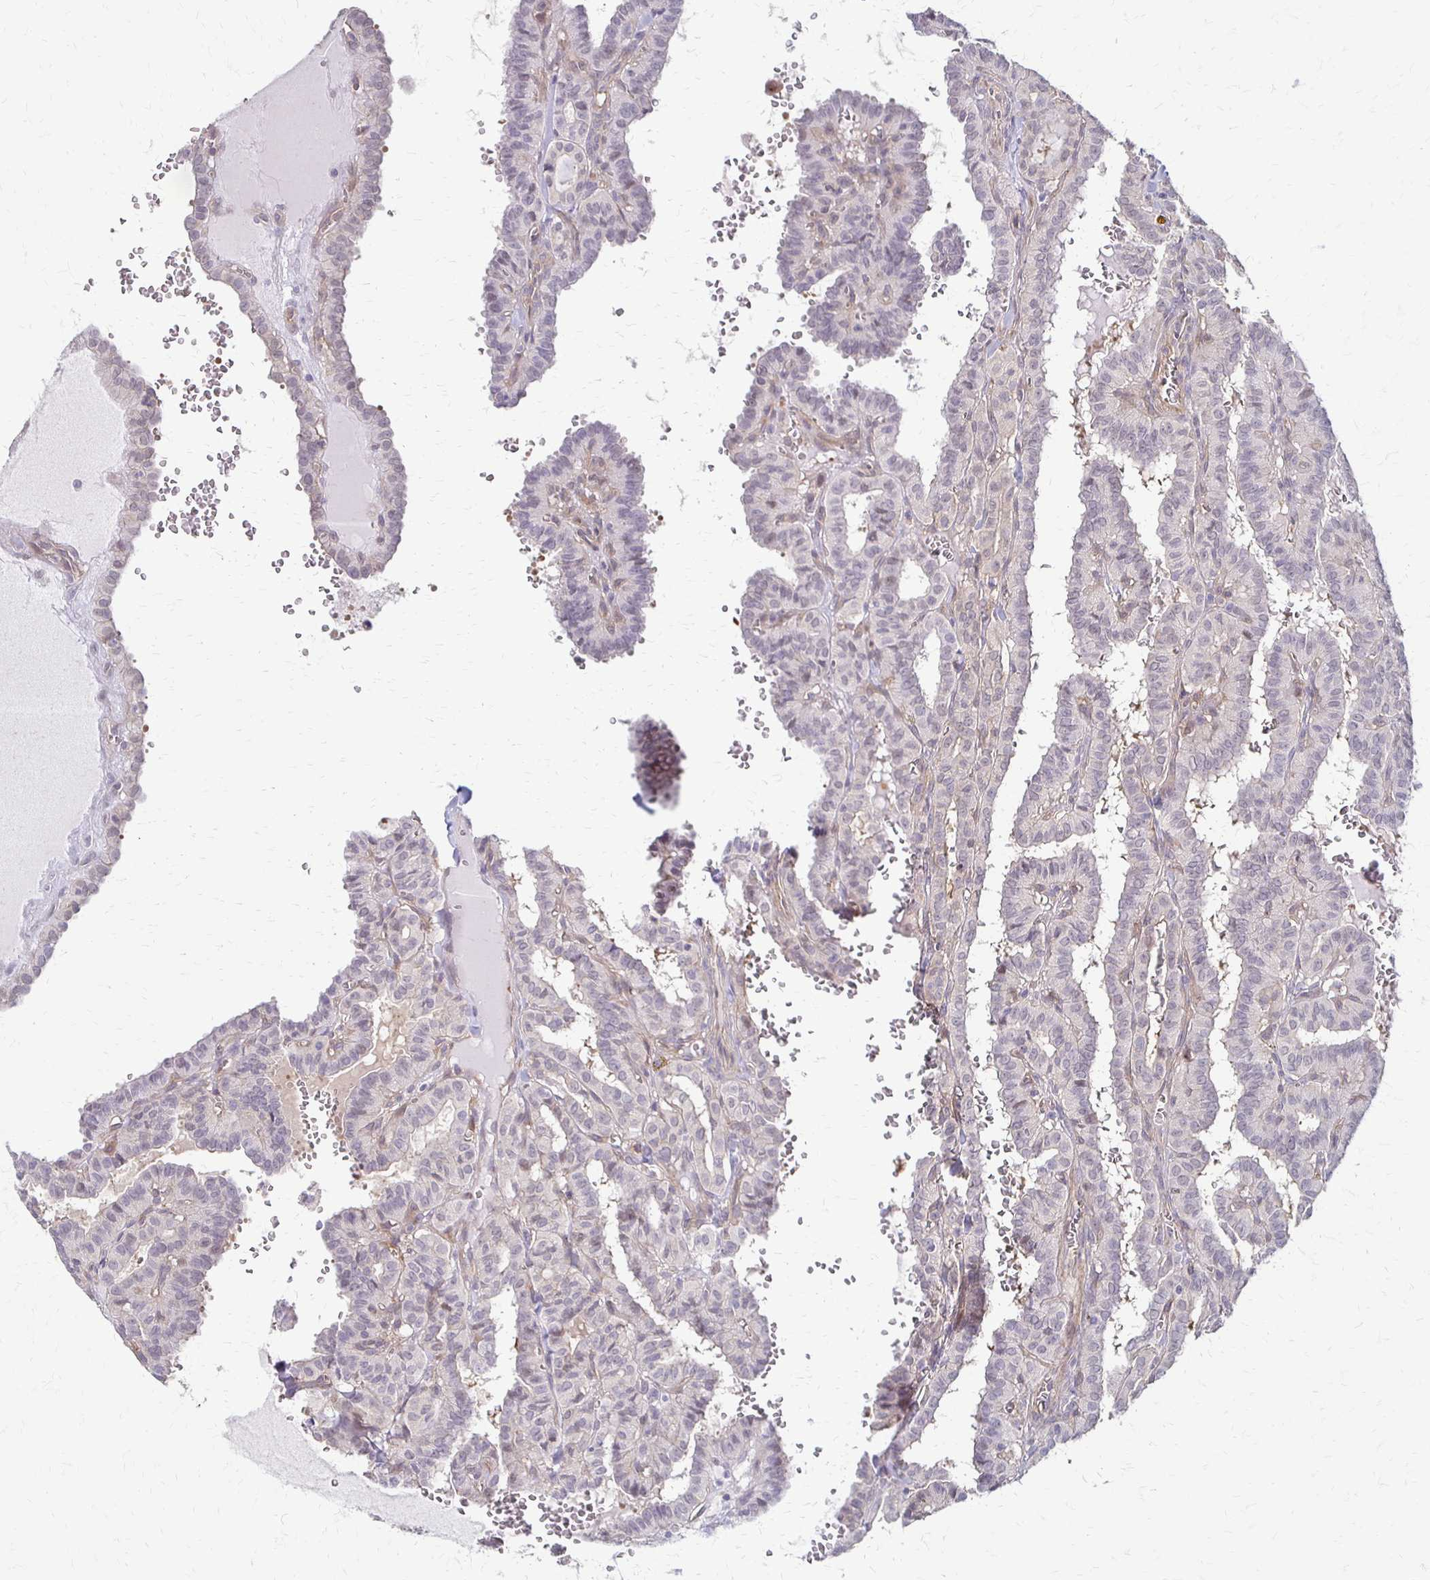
{"staining": {"intensity": "negative", "quantity": "none", "location": "none"}, "tissue": "thyroid cancer", "cell_type": "Tumor cells", "image_type": "cancer", "snomed": [{"axis": "morphology", "description": "Papillary adenocarcinoma, NOS"}, {"axis": "topography", "description": "Thyroid gland"}], "caption": "DAB immunohistochemical staining of thyroid cancer displays no significant expression in tumor cells.", "gene": "CFL2", "patient": {"sex": "female", "age": 21}}